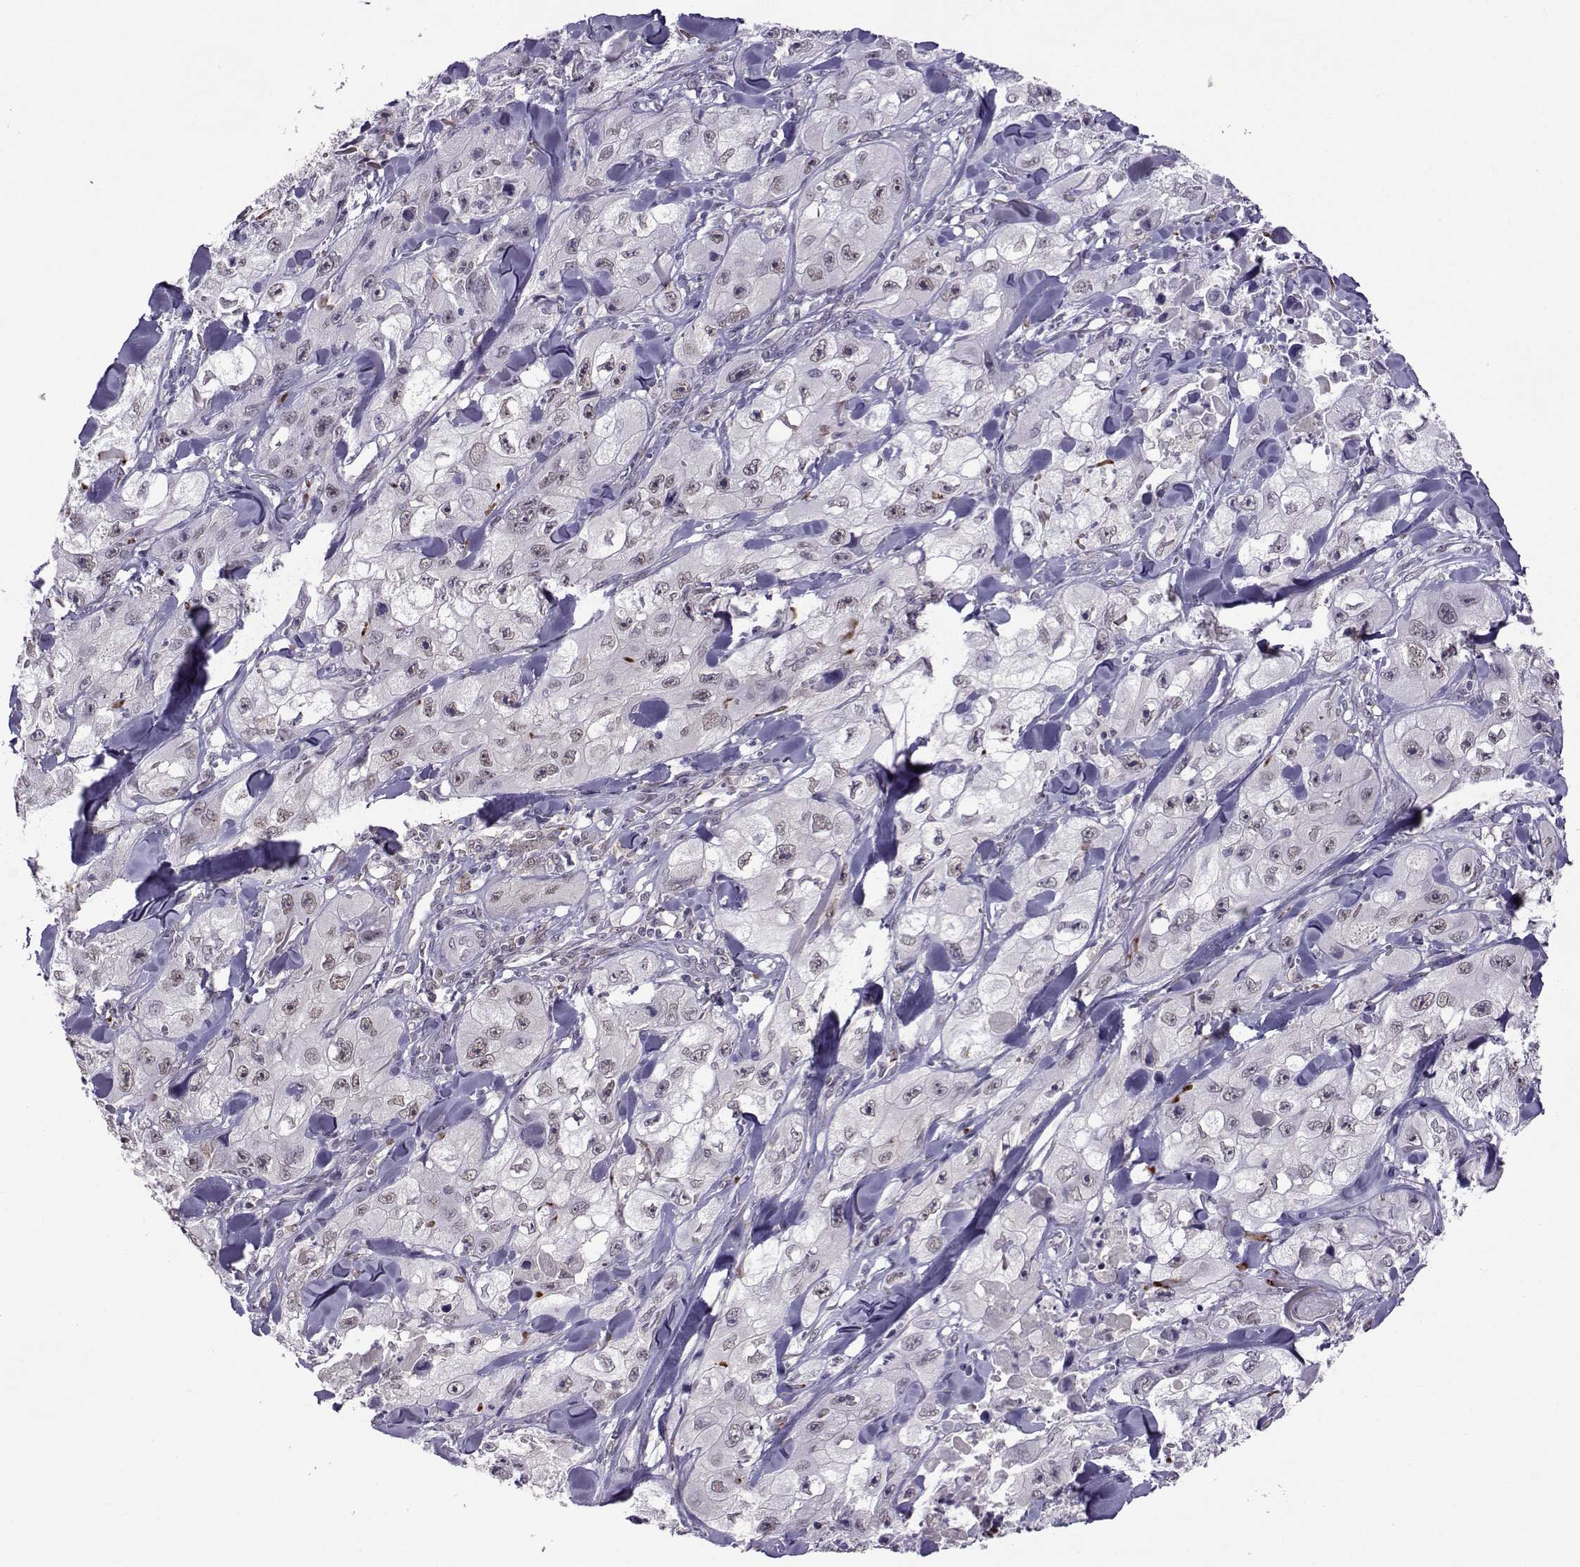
{"staining": {"intensity": "weak", "quantity": "25%-75%", "location": "nuclear"}, "tissue": "skin cancer", "cell_type": "Tumor cells", "image_type": "cancer", "snomed": [{"axis": "morphology", "description": "Squamous cell carcinoma, NOS"}, {"axis": "topography", "description": "Skin"}, {"axis": "topography", "description": "Subcutis"}], "caption": "A brown stain labels weak nuclear staining of a protein in human skin cancer (squamous cell carcinoma) tumor cells. The protein of interest is stained brown, and the nuclei are stained in blue (DAB (3,3'-diaminobenzidine) IHC with brightfield microscopy, high magnification).", "gene": "DDX20", "patient": {"sex": "male", "age": 73}}